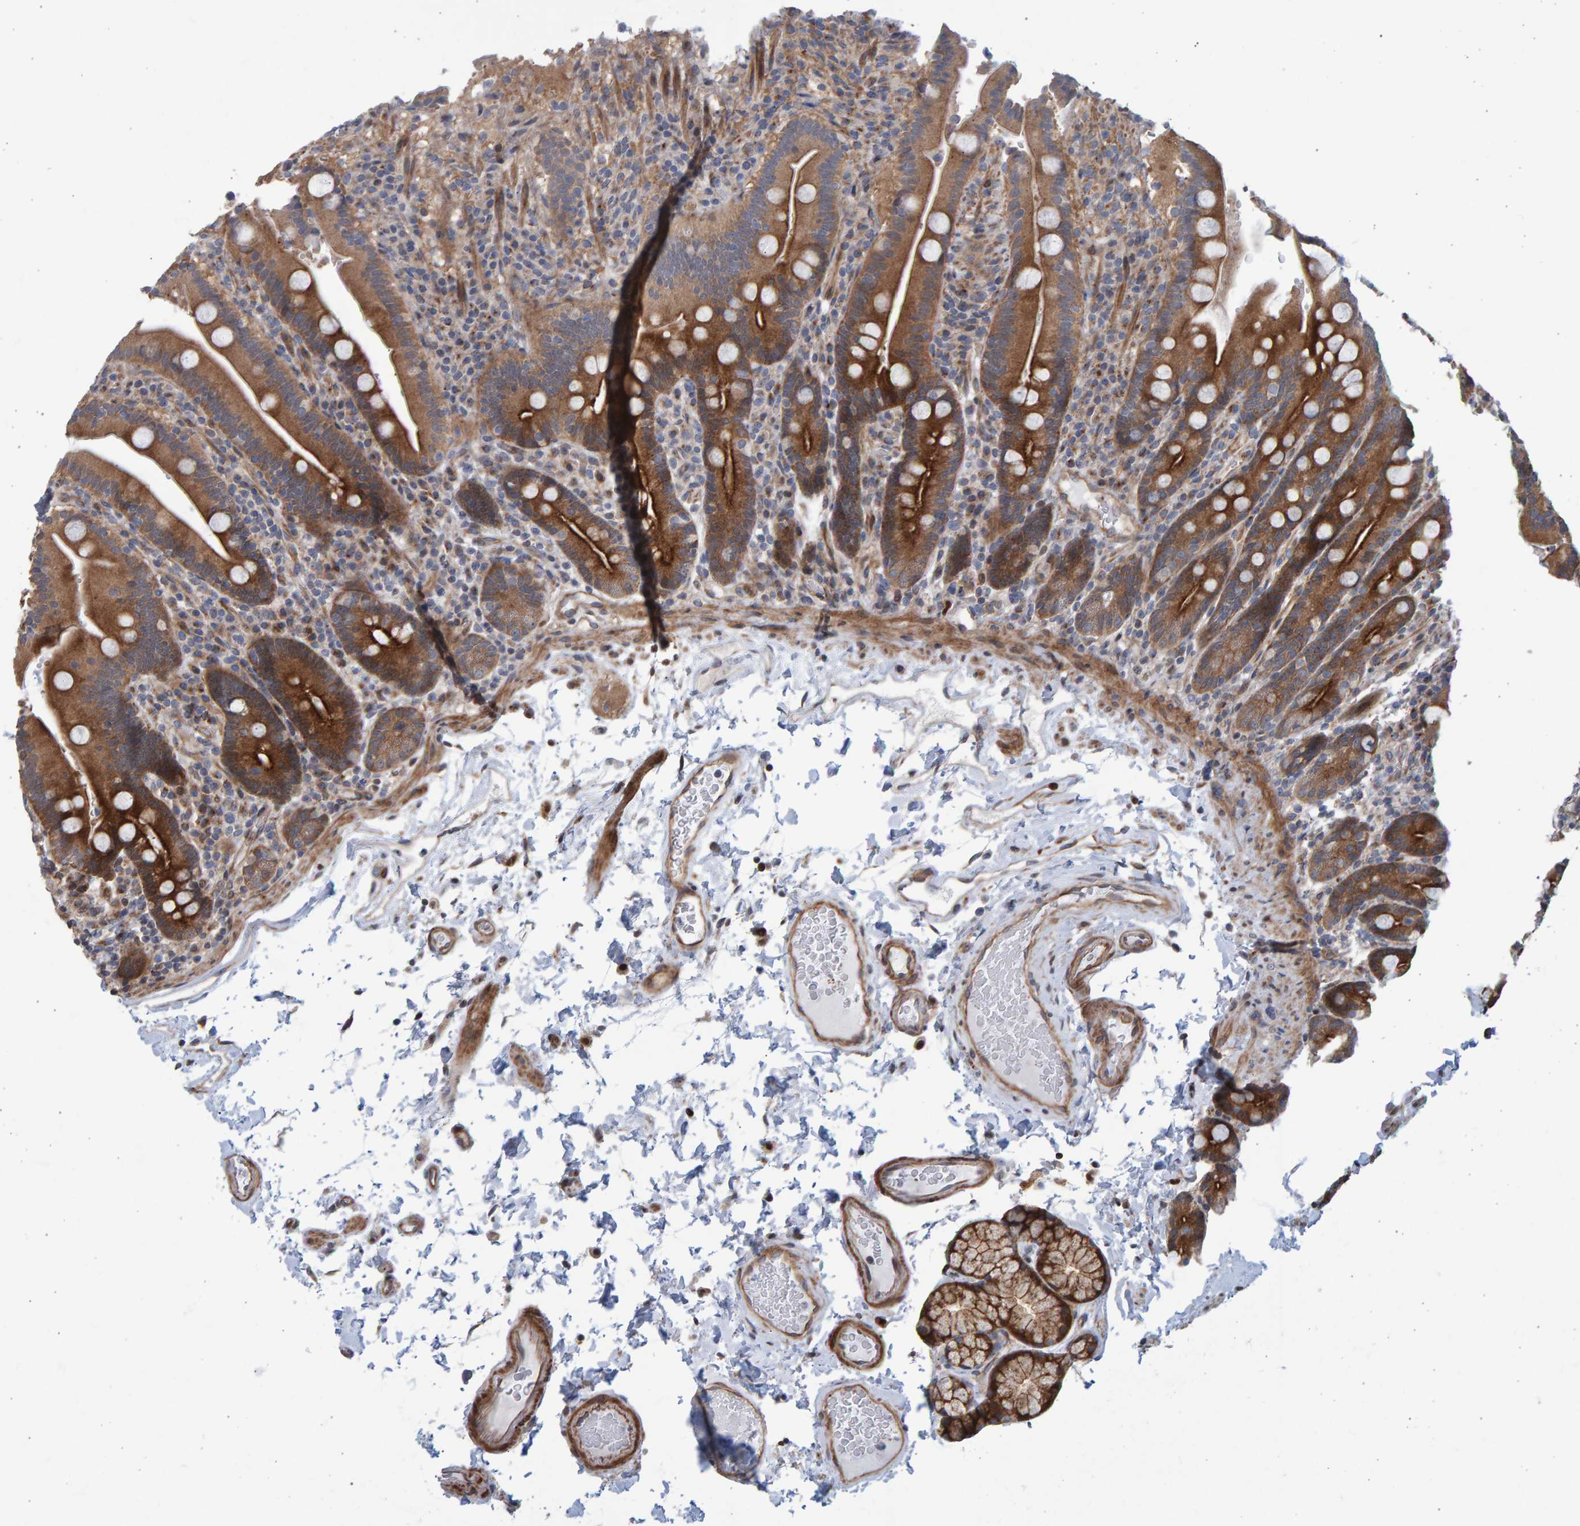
{"staining": {"intensity": "strong", "quantity": ">75%", "location": "cytoplasmic/membranous"}, "tissue": "duodenum", "cell_type": "Glandular cells", "image_type": "normal", "snomed": [{"axis": "morphology", "description": "Normal tissue, NOS"}, {"axis": "topography", "description": "Small intestine, NOS"}], "caption": "DAB (3,3'-diaminobenzidine) immunohistochemical staining of benign human duodenum demonstrates strong cytoplasmic/membranous protein staining in about >75% of glandular cells.", "gene": "LRBA", "patient": {"sex": "female", "age": 71}}